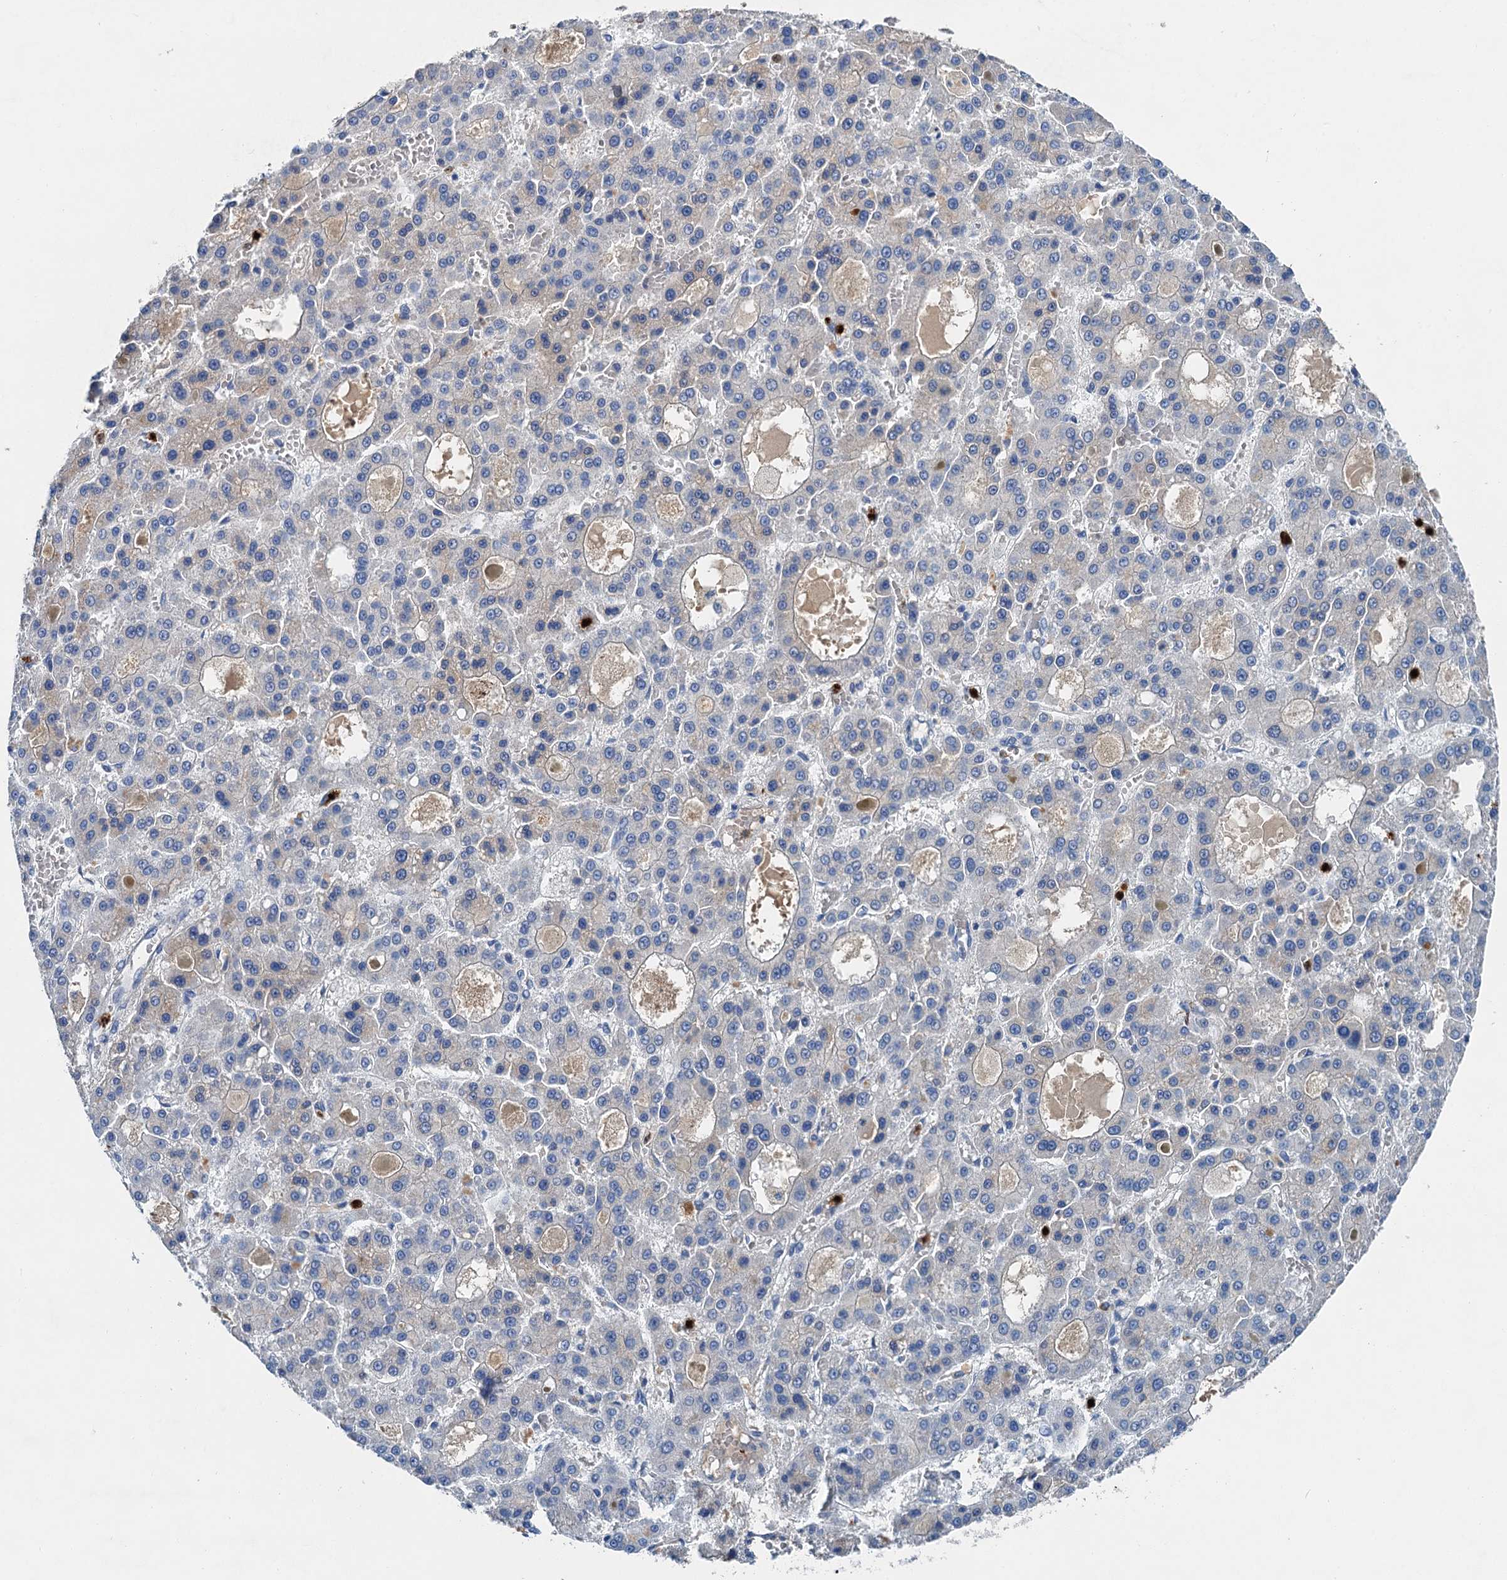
{"staining": {"intensity": "negative", "quantity": "none", "location": "none"}, "tissue": "liver cancer", "cell_type": "Tumor cells", "image_type": "cancer", "snomed": [{"axis": "morphology", "description": "Carcinoma, Hepatocellular, NOS"}, {"axis": "topography", "description": "Liver"}], "caption": "An IHC micrograph of liver hepatocellular carcinoma is shown. There is no staining in tumor cells of liver hepatocellular carcinoma.", "gene": "OTOA", "patient": {"sex": "male", "age": 70}}